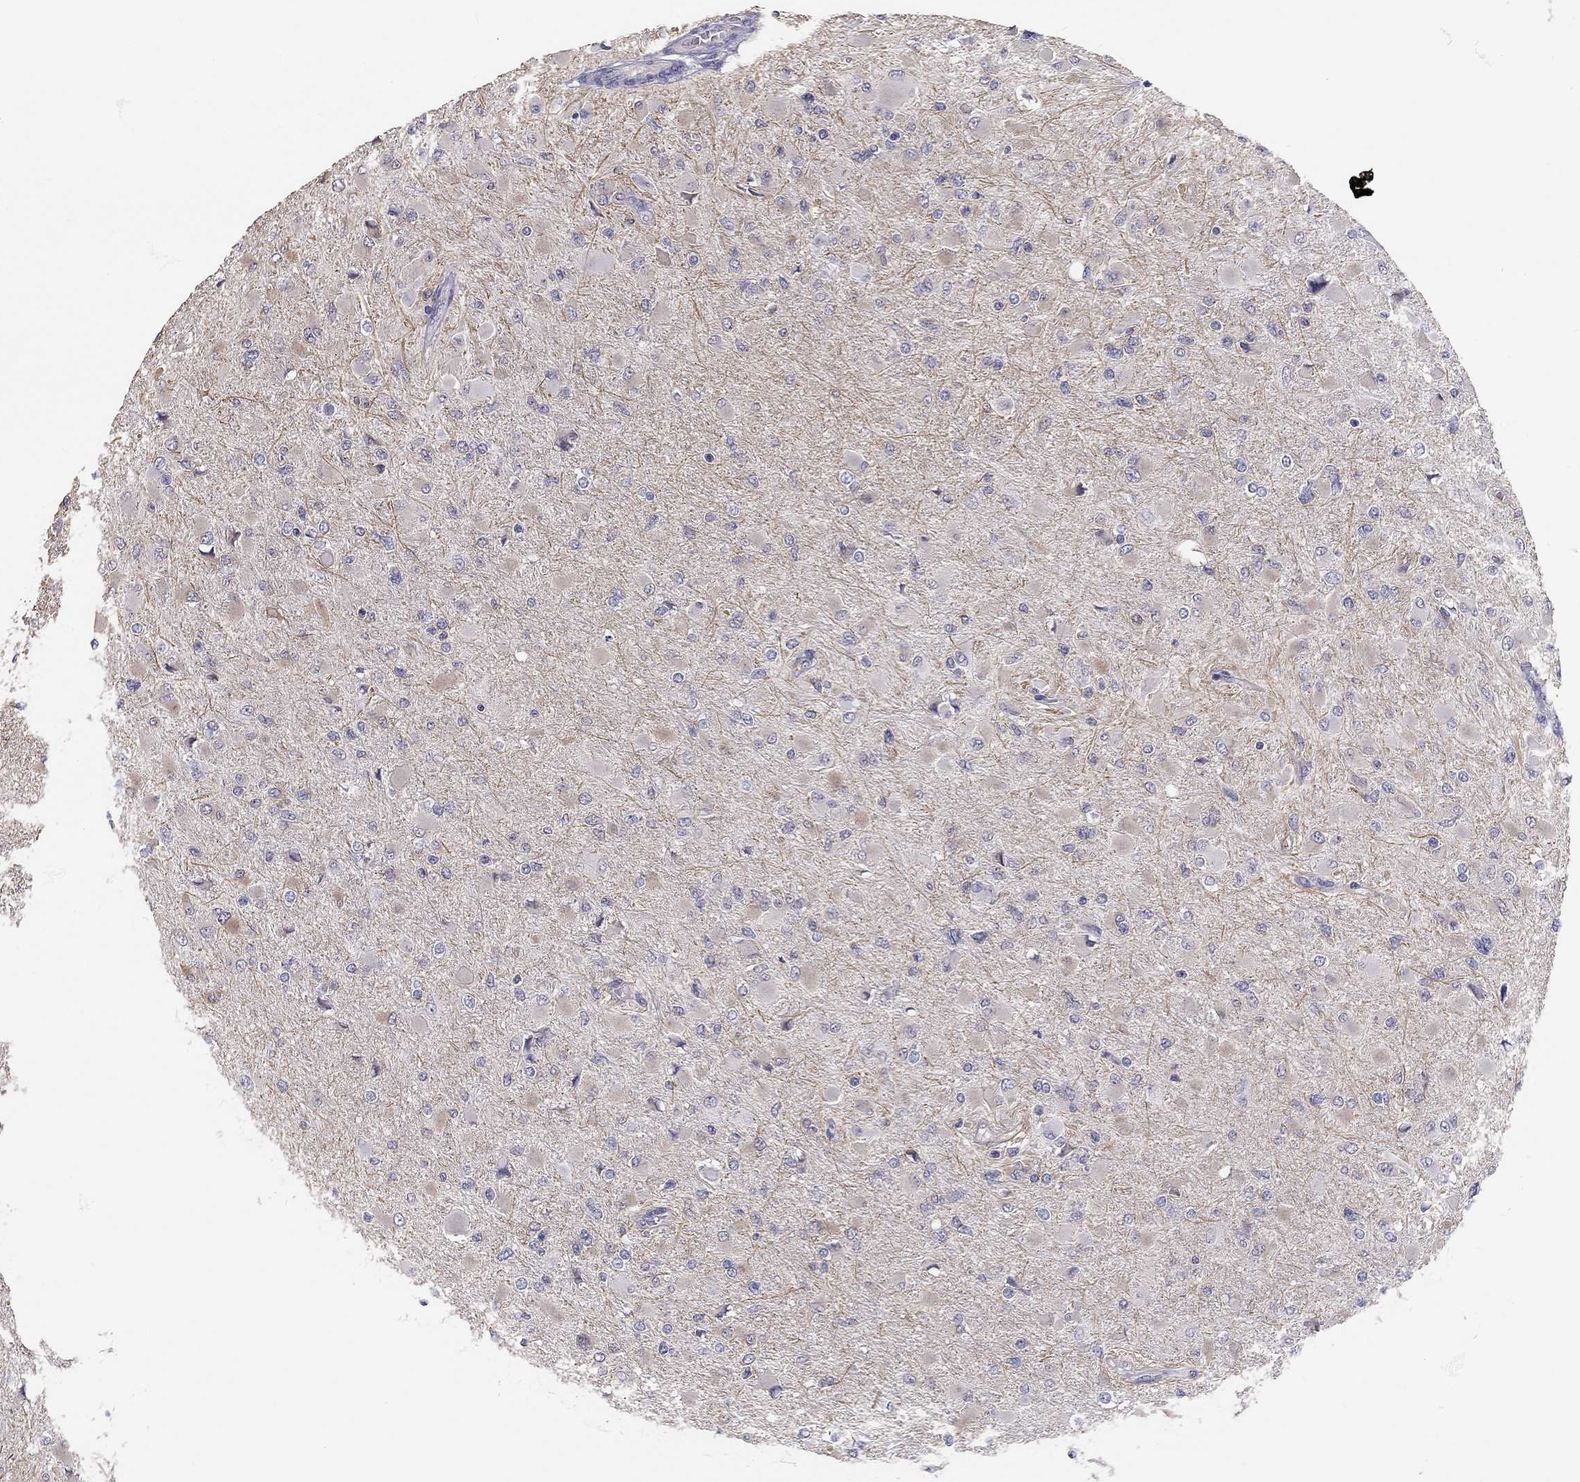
{"staining": {"intensity": "negative", "quantity": "none", "location": "none"}, "tissue": "glioma", "cell_type": "Tumor cells", "image_type": "cancer", "snomed": [{"axis": "morphology", "description": "Glioma, malignant, High grade"}, {"axis": "topography", "description": "Cerebral cortex"}], "caption": "An immunohistochemistry histopathology image of glioma is shown. There is no staining in tumor cells of glioma.", "gene": "SCARB1", "patient": {"sex": "female", "age": 36}}